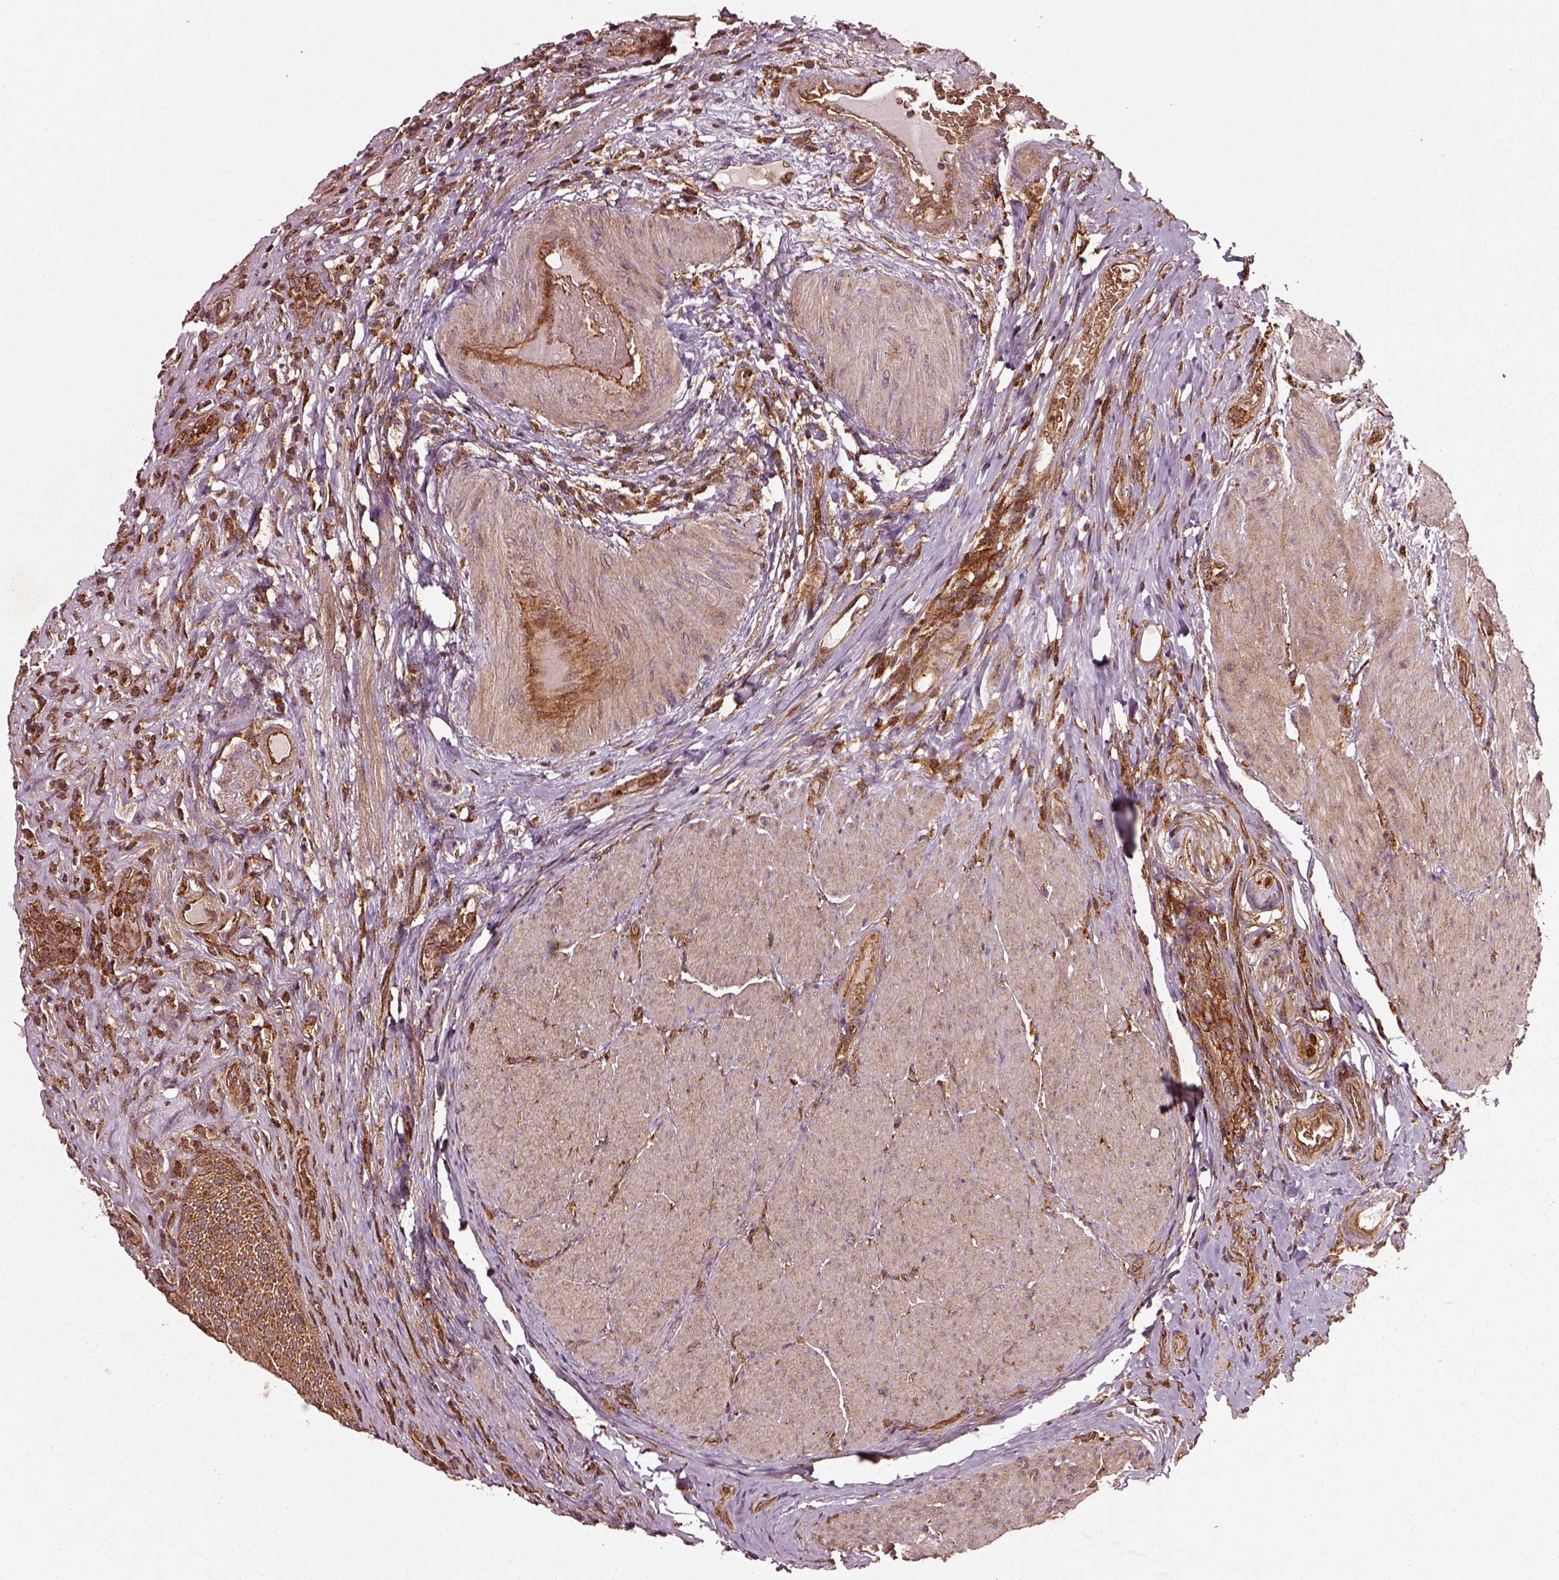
{"staining": {"intensity": "strong", "quantity": ">75%", "location": "cytoplasmic/membranous"}, "tissue": "urinary bladder", "cell_type": "Urothelial cells", "image_type": "normal", "snomed": [{"axis": "morphology", "description": "Normal tissue, NOS"}, {"axis": "topography", "description": "Urinary bladder"}, {"axis": "topography", "description": "Peripheral nerve tissue"}], "caption": "Immunohistochemistry (DAB (3,3'-diaminobenzidine)) staining of normal human urinary bladder exhibits strong cytoplasmic/membranous protein expression in approximately >75% of urothelial cells. The staining was performed using DAB (3,3'-diaminobenzidine) to visualize the protein expression in brown, while the nuclei were stained in blue with hematoxylin (Magnification: 20x).", "gene": "WASHC2A", "patient": {"sex": "male", "age": 66}}